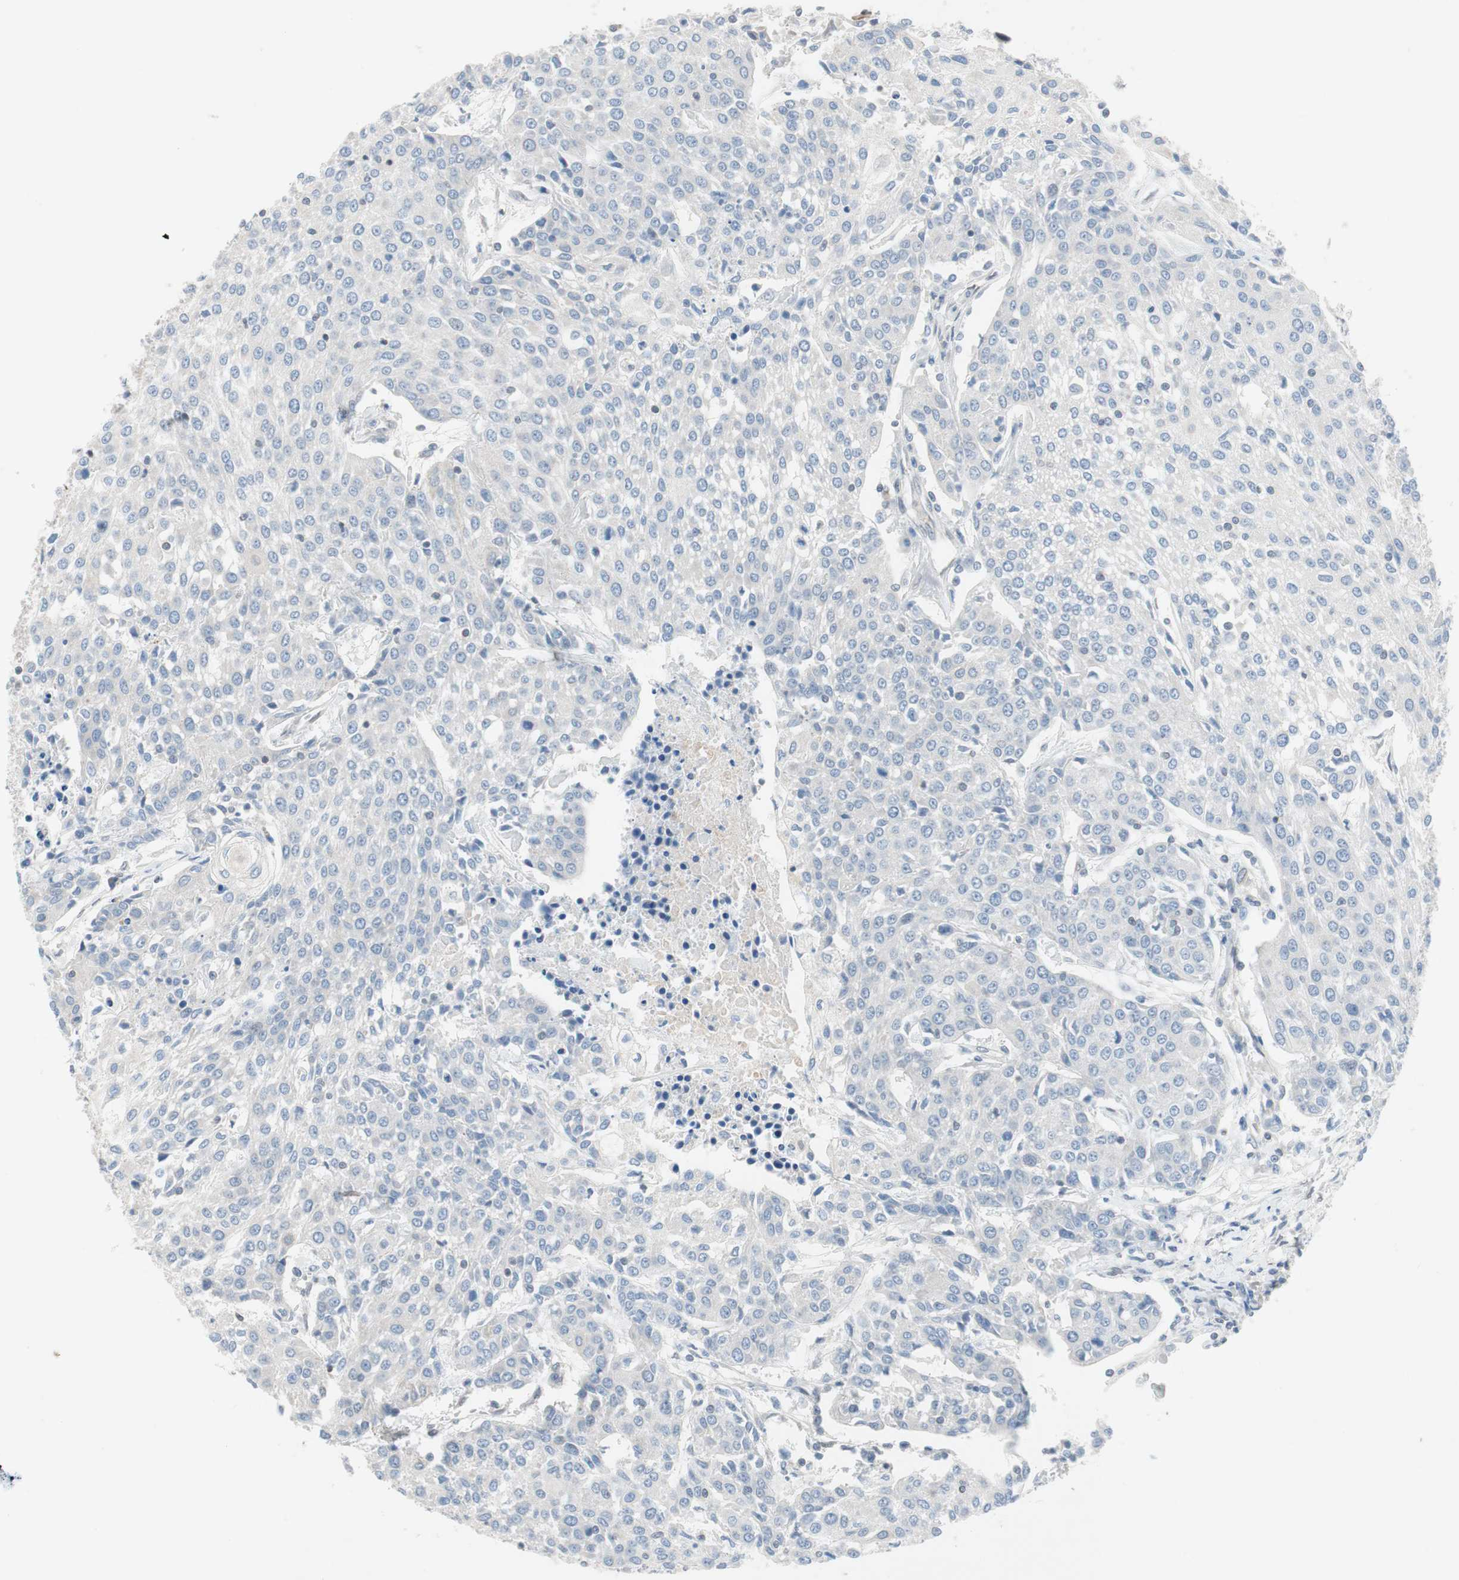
{"staining": {"intensity": "negative", "quantity": "none", "location": "none"}, "tissue": "urothelial cancer", "cell_type": "Tumor cells", "image_type": "cancer", "snomed": [{"axis": "morphology", "description": "Urothelial carcinoma, High grade"}, {"axis": "topography", "description": "Urinary bladder"}], "caption": "Immunohistochemistry of human urothelial cancer exhibits no expression in tumor cells. (Stains: DAB IHC with hematoxylin counter stain, Microscopy: brightfield microscopy at high magnification).", "gene": "ARNT2", "patient": {"sex": "female", "age": 85}}